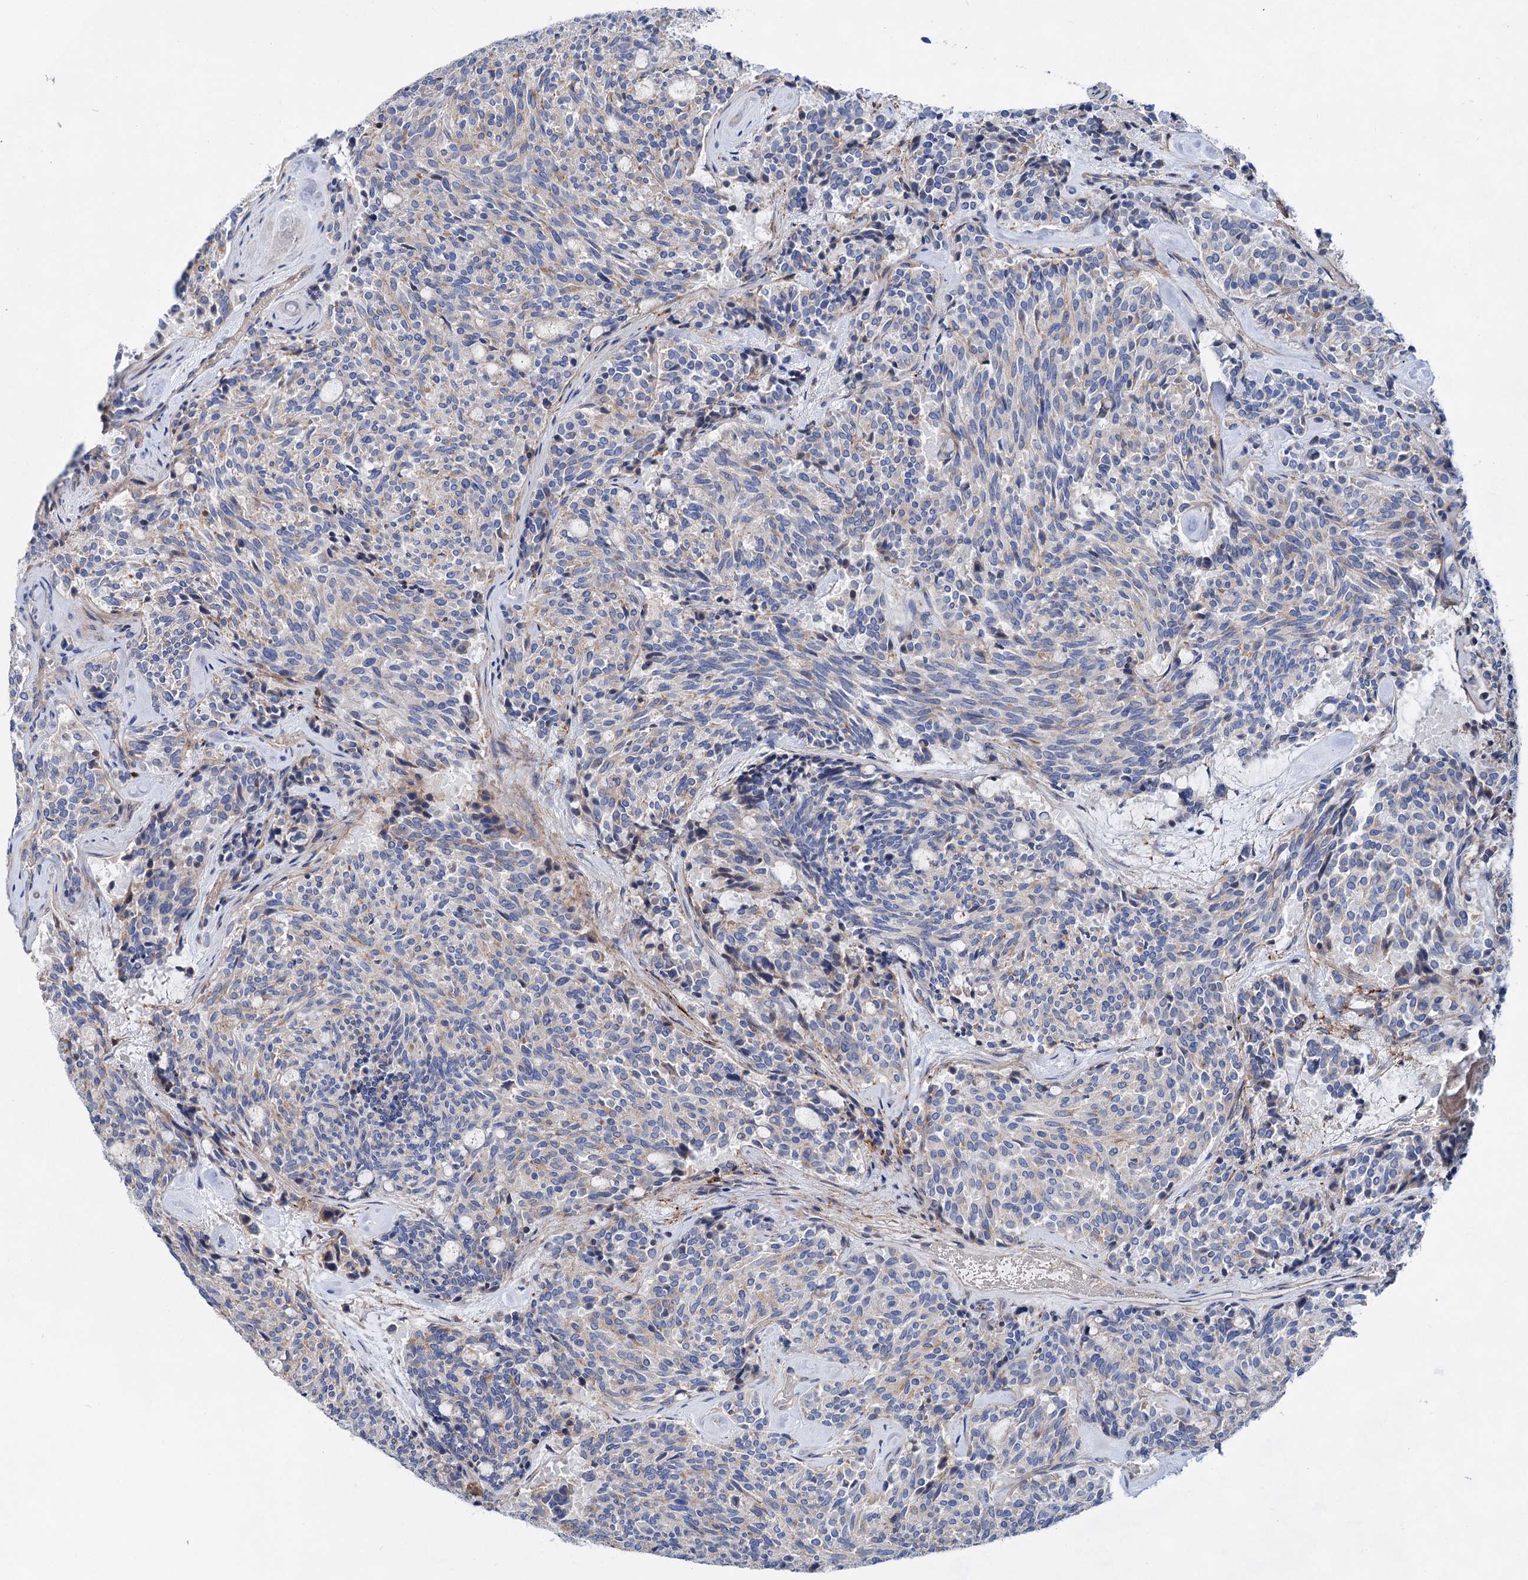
{"staining": {"intensity": "weak", "quantity": "<25%", "location": "cytoplasmic/membranous"}, "tissue": "carcinoid", "cell_type": "Tumor cells", "image_type": "cancer", "snomed": [{"axis": "morphology", "description": "Carcinoid, malignant, NOS"}, {"axis": "topography", "description": "Pancreas"}], "caption": "A photomicrograph of human carcinoid (malignant) is negative for staining in tumor cells. The staining is performed using DAB (3,3'-diaminobenzidine) brown chromogen with nuclei counter-stained in using hematoxylin.", "gene": "GPR155", "patient": {"sex": "female", "age": 54}}